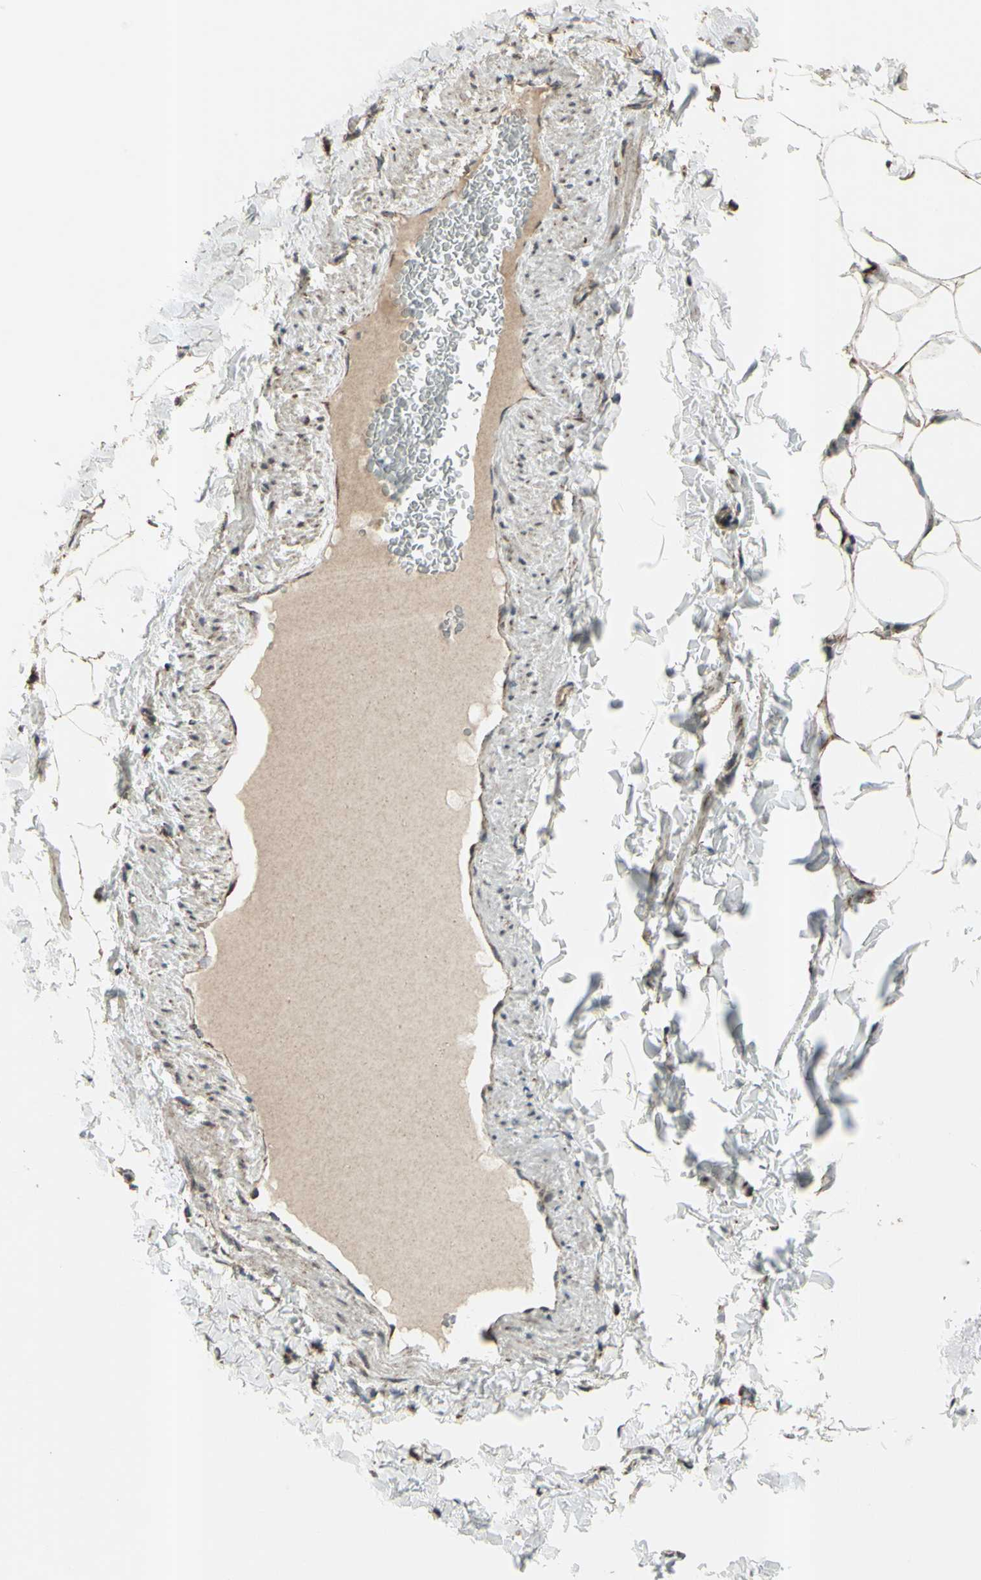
{"staining": {"intensity": "strong", "quantity": ">75%", "location": "cytoplasmic/membranous"}, "tissue": "adipose tissue", "cell_type": "Adipocytes", "image_type": "normal", "snomed": [{"axis": "morphology", "description": "Normal tissue, NOS"}, {"axis": "topography", "description": "Vascular tissue"}], "caption": "Brown immunohistochemical staining in unremarkable adipose tissue exhibits strong cytoplasmic/membranous expression in about >75% of adipocytes. The protein is shown in brown color, while the nuclei are stained blue.", "gene": "RHOT1", "patient": {"sex": "male", "age": 41}}